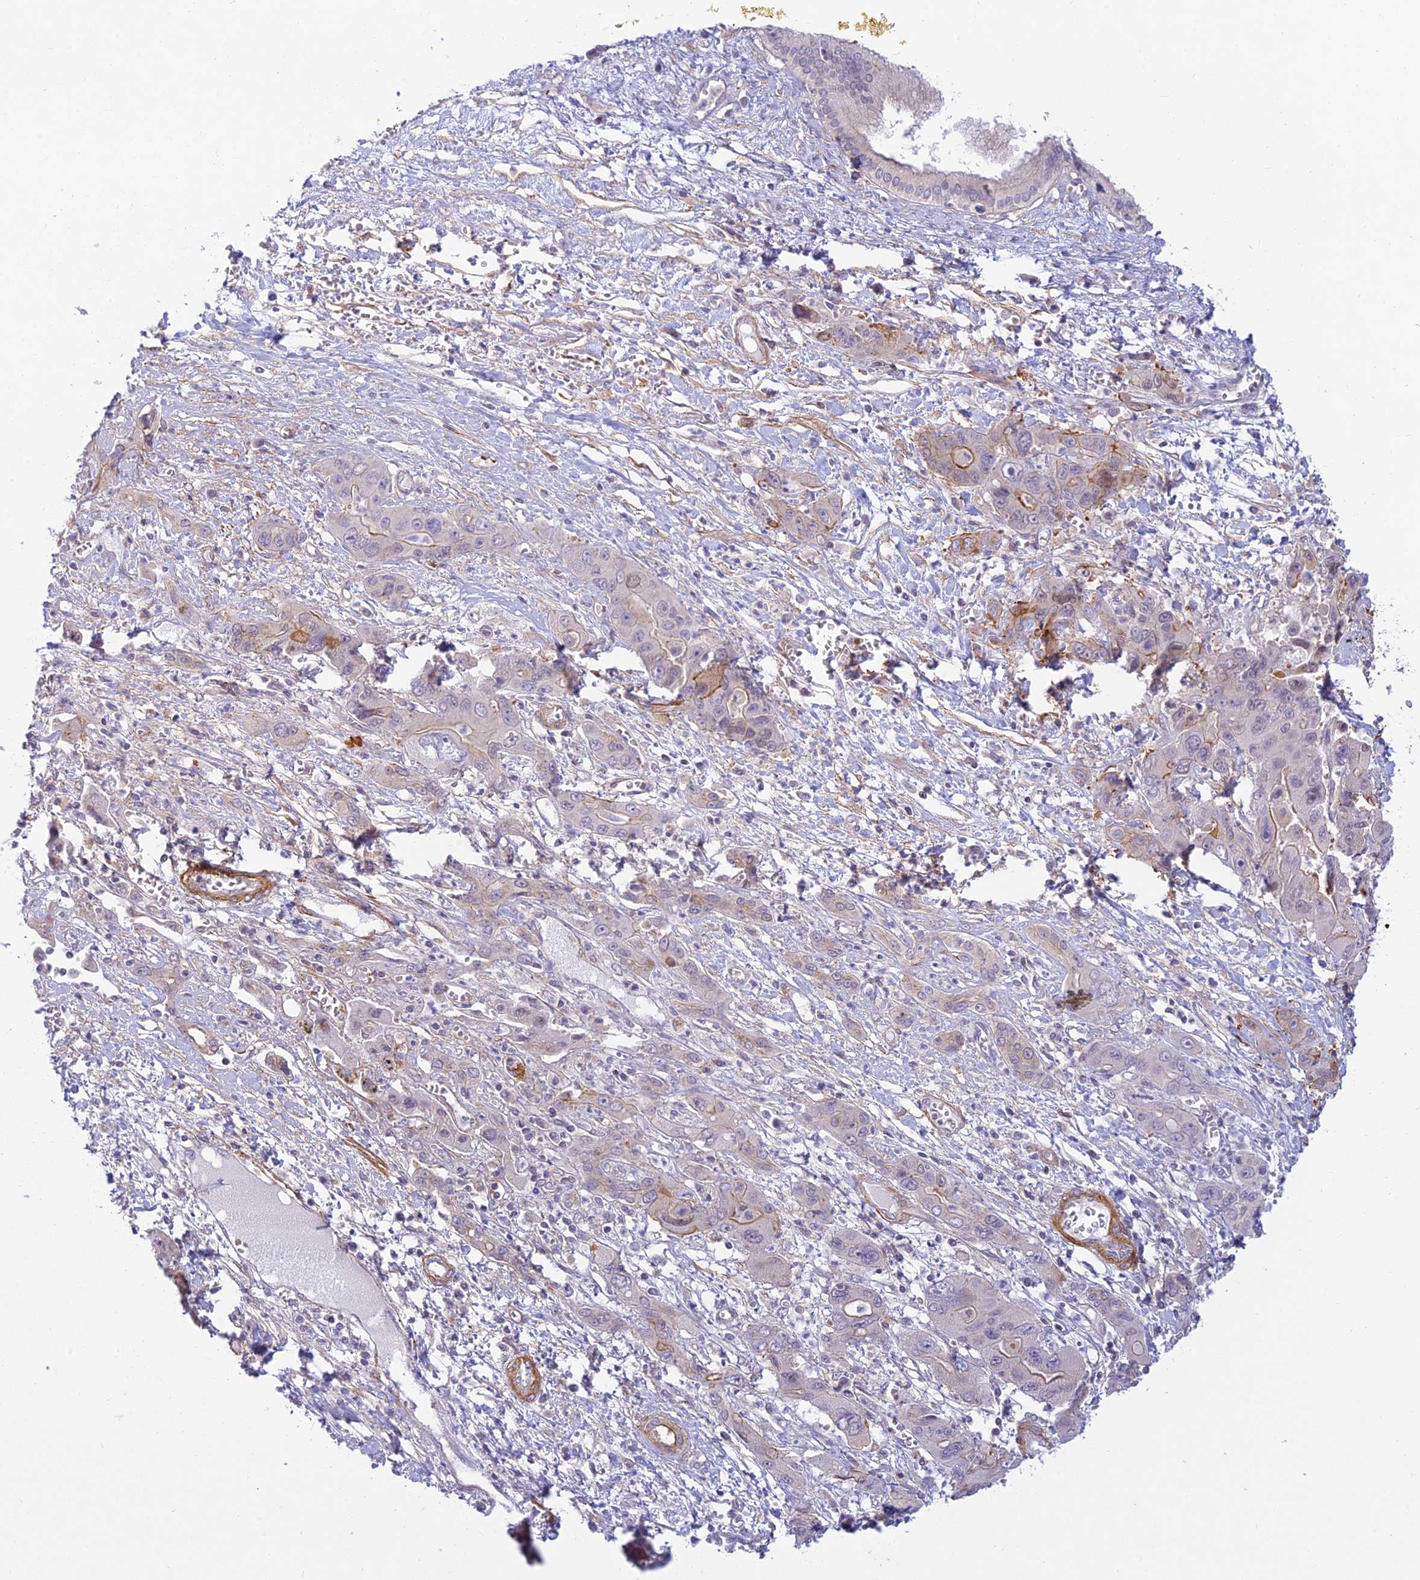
{"staining": {"intensity": "moderate", "quantity": "<25%", "location": "cytoplasmic/membranous"}, "tissue": "liver cancer", "cell_type": "Tumor cells", "image_type": "cancer", "snomed": [{"axis": "morphology", "description": "Cholangiocarcinoma"}, {"axis": "topography", "description": "Liver"}], "caption": "IHC staining of liver cholangiocarcinoma, which exhibits low levels of moderate cytoplasmic/membranous expression in about <25% of tumor cells indicating moderate cytoplasmic/membranous protein staining. The staining was performed using DAB (3,3'-diaminobenzidine) (brown) for protein detection and nuclei were counterstained in hematoxylin (blue).", "gene": "FBXW4", "patient": {"sex": "male", "age": 67}}